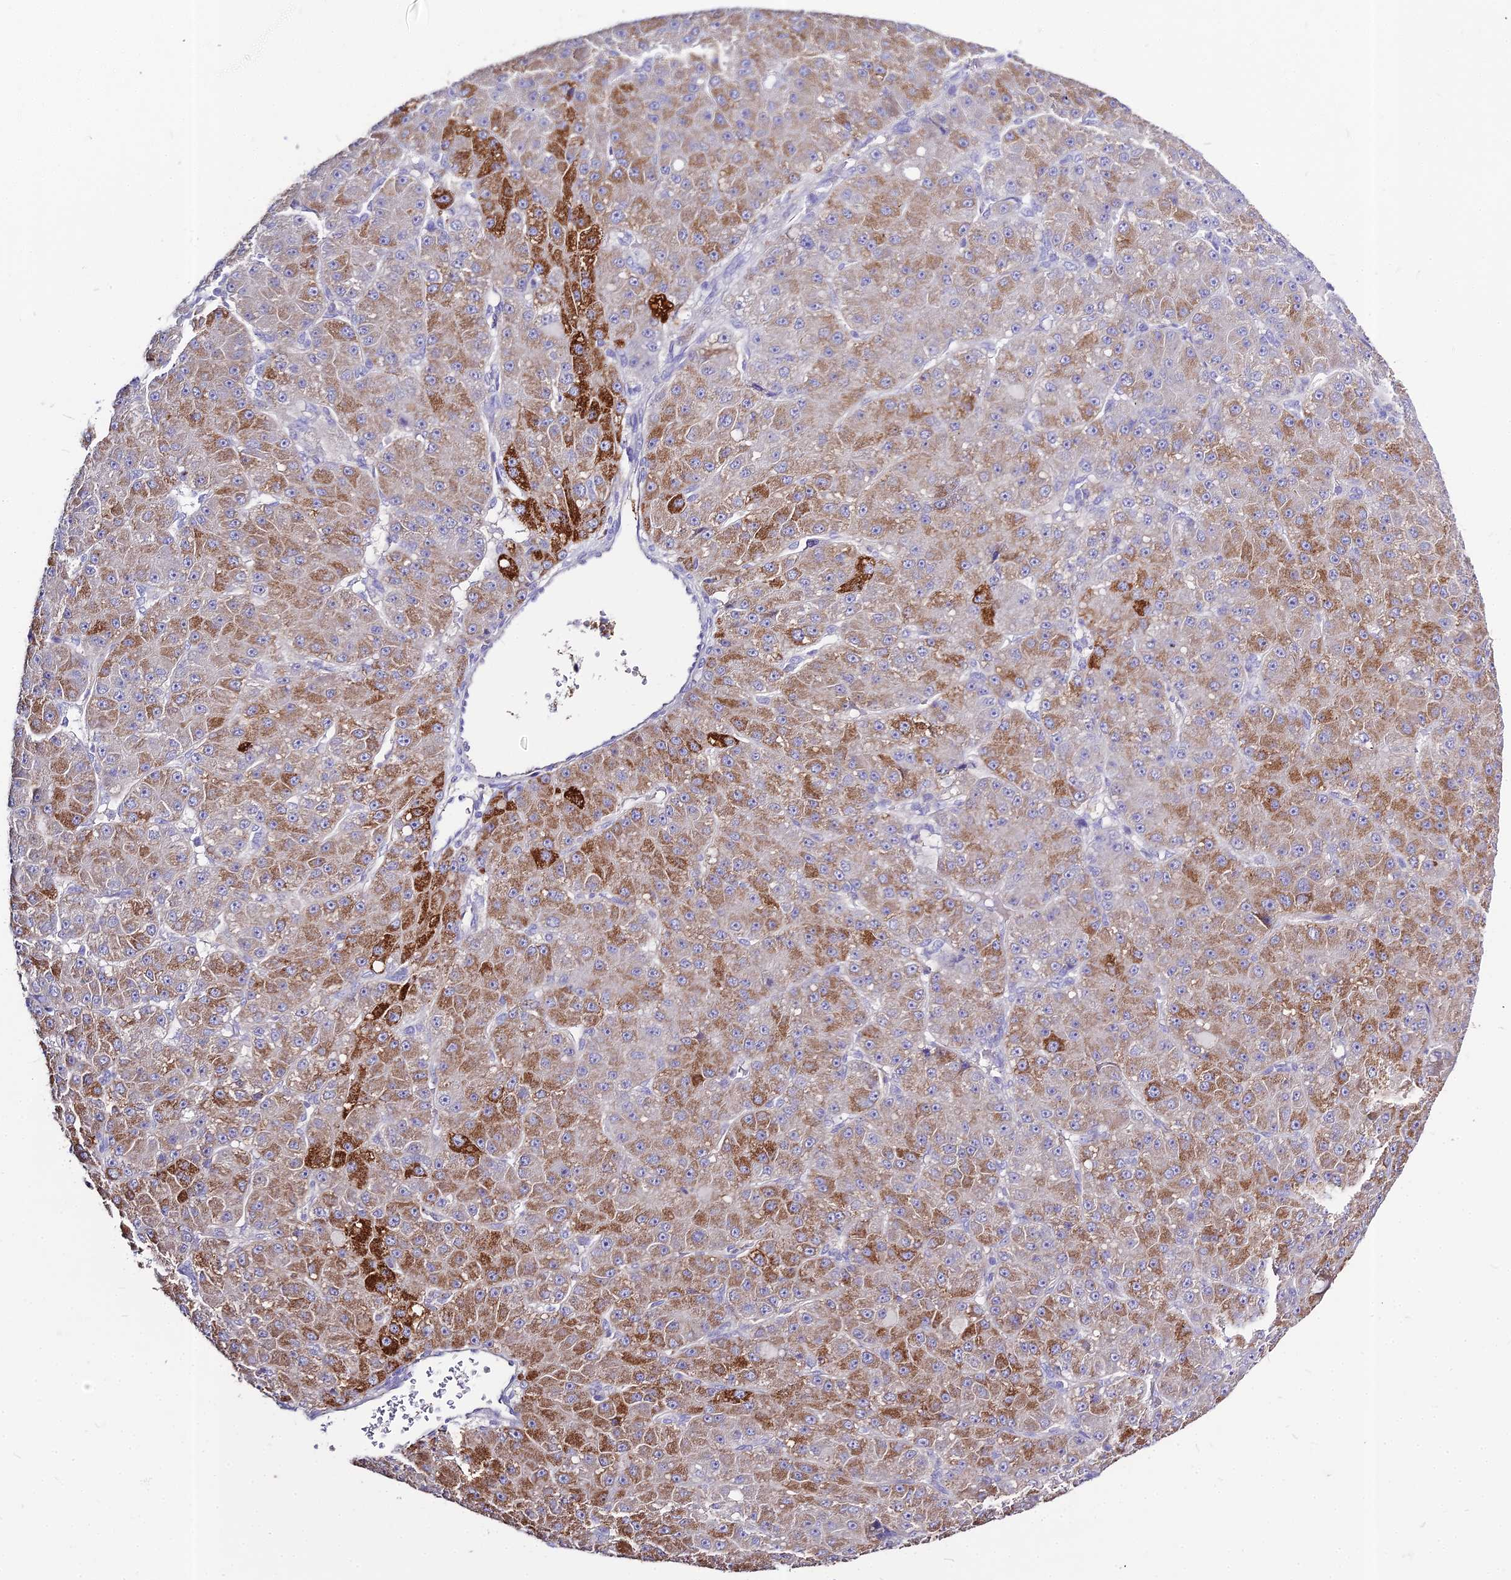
{"staining": {"intensity": "moderate", "quantity": "25%-75%", "location": "cytoplasmic/membranous"}, "tissue": "liver cancer", "cell_type": "Tumor cells", "image_type": "cancer", "snomed": [{"axis": "morphology", "description": "Carcinoma, Hepatocellular, NOS"}, {"axis": "topography", "description": "Liver"}], "caption": "The micrograph shows immunohistochemical staining of liver hepatocellular carcinoma. There is moderate cytoplasmic/membranous positivity is appreciated in approximately 25%-75% of tumor cells.", "gene": "GLYAT", "patient": {"sex": "male", "age": 67}}